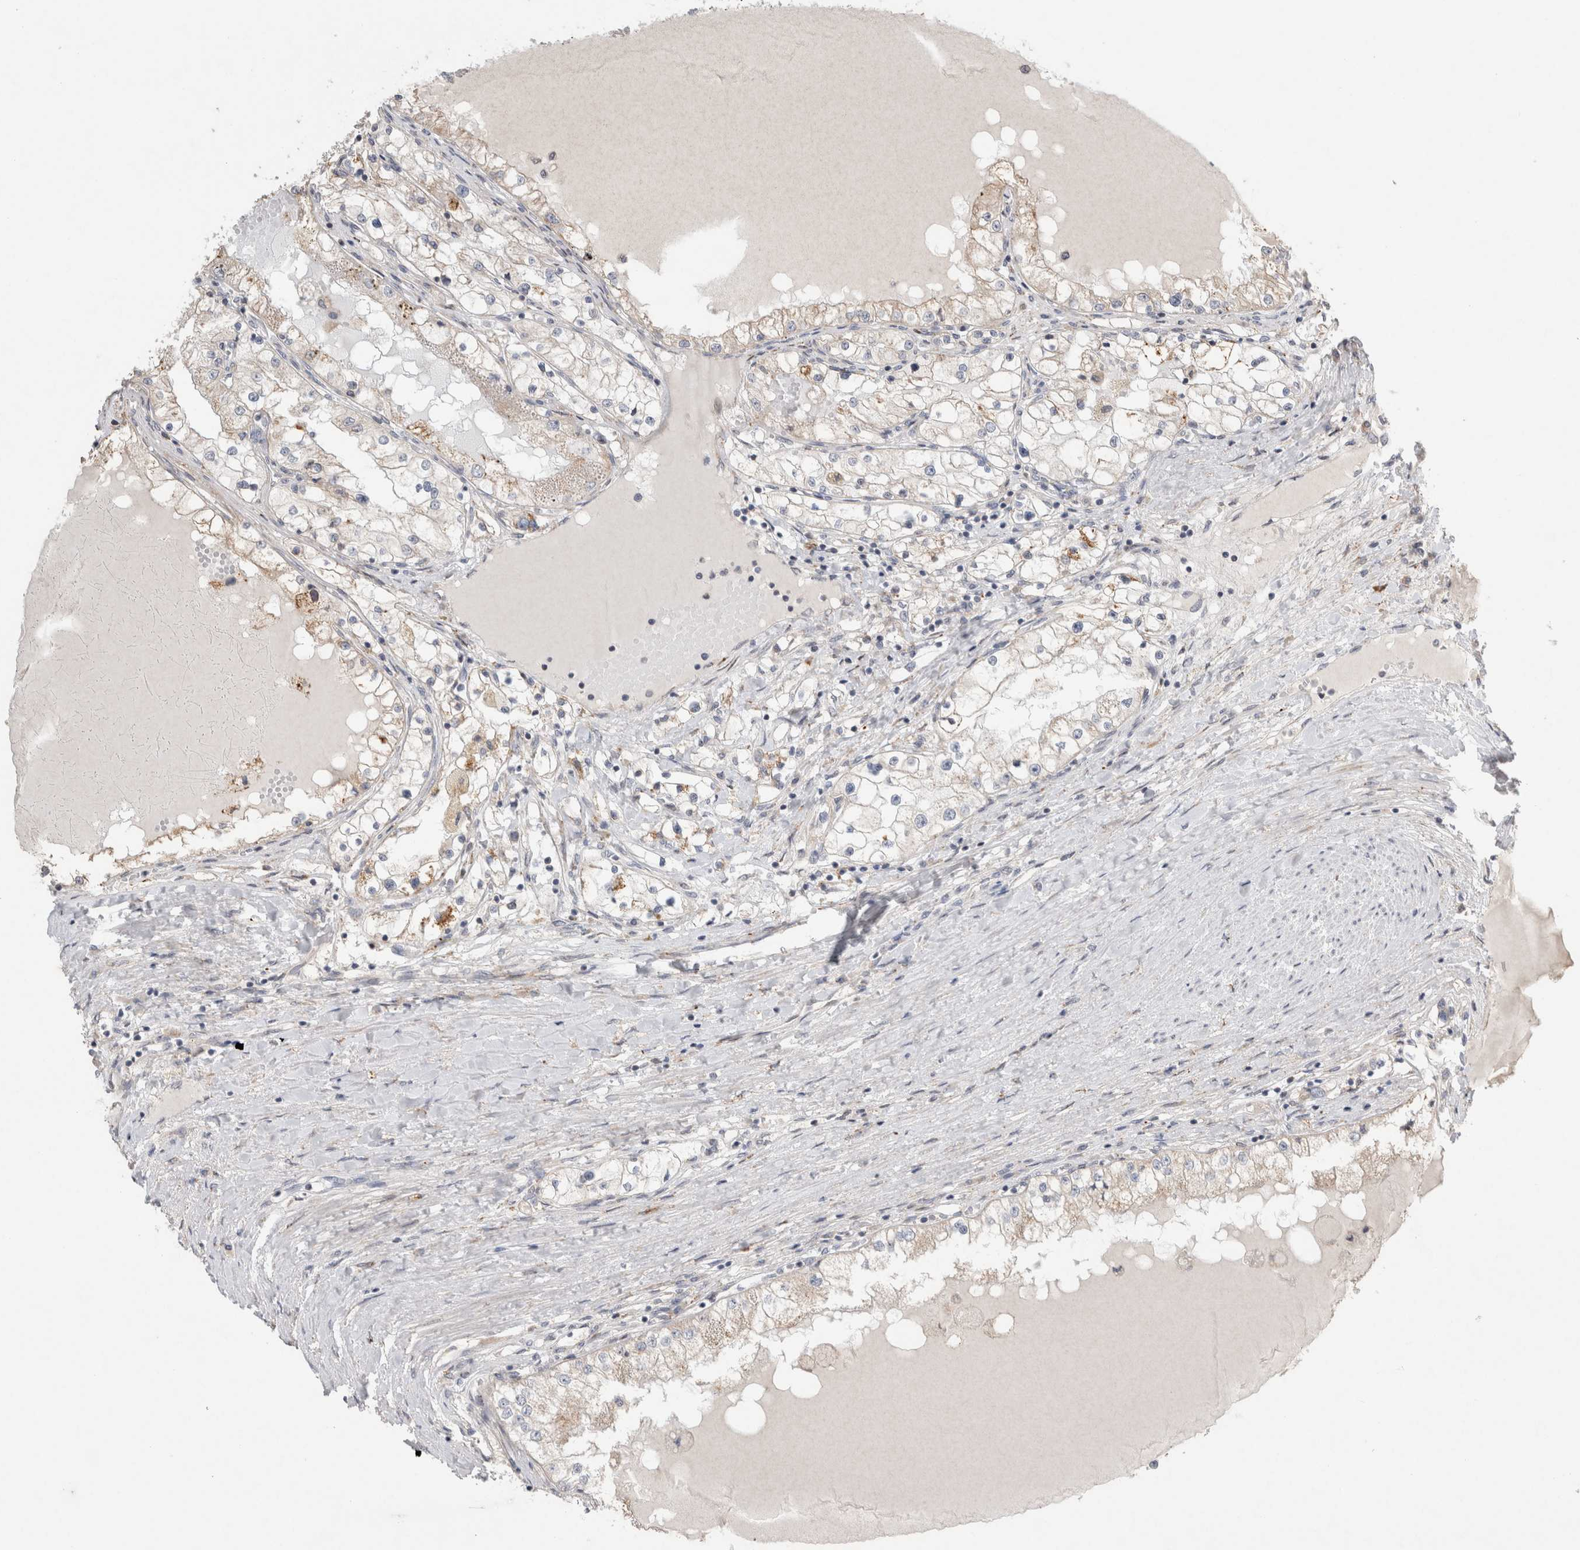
{"staining": {"intensity": "weak", "quantity": "<25%", "location": "cytoplasmic/membranous"}, "tissue": "renal cancer", "cell_type": "Tumor cells", "image_type": "cancer", "snomed": [{"axis": "morphology", "description": "Adenocarcinoma, NOS"}, {"axis": "topography", "description": "Kidney"}], "caption": "Immunohistochemical staining of renal cancer shows no significant expression in tumor cells.", "gene": "TRMT9B", "patient": {"sex": "male", "age": 68}}